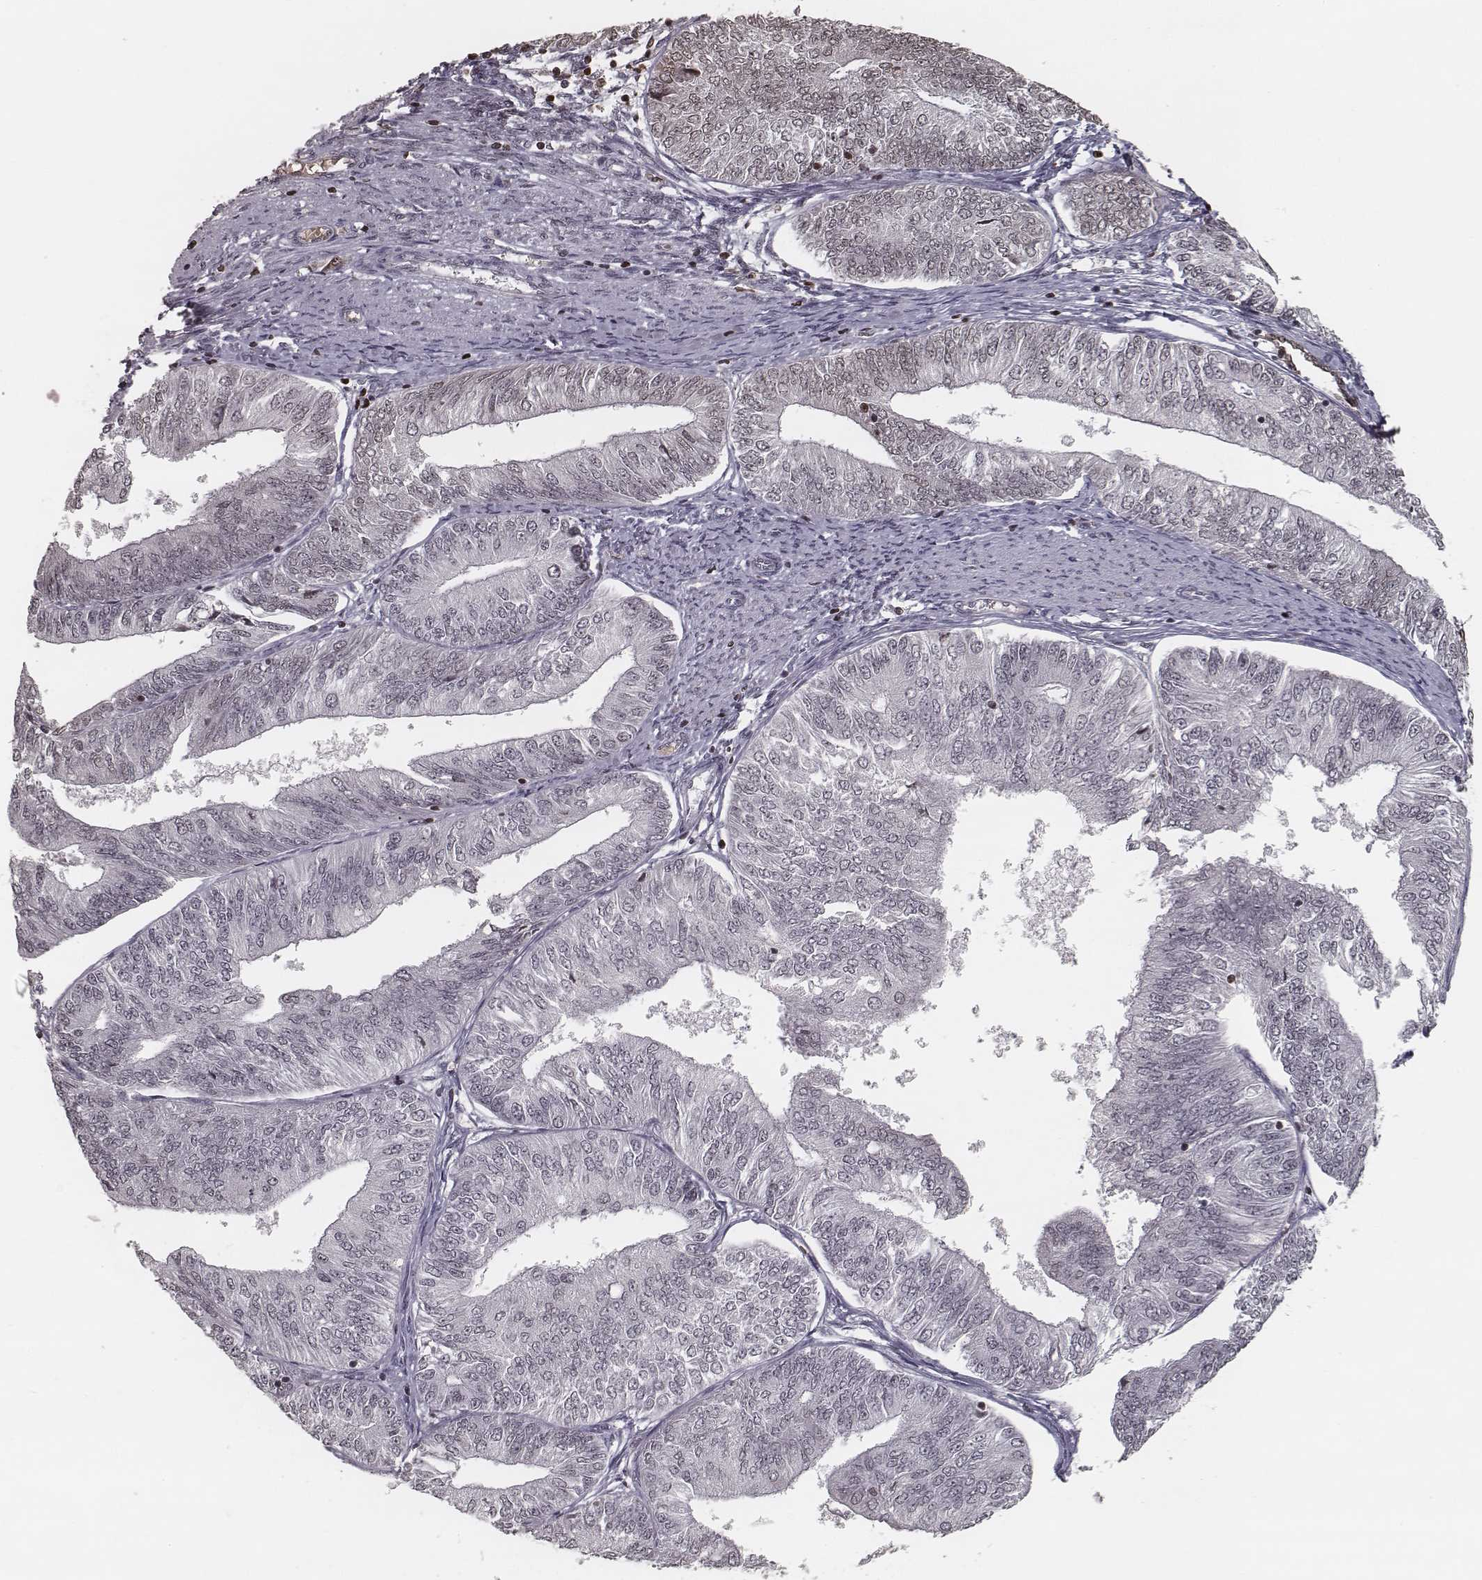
{"staining": {"intensity": "negative", "quantity": "none", "location": "none"}, "tissue": "endometrial cancer", "cell_type": "Tumor cells", "image_type": "cancer", "snomed": [{"axis": "morphology", "description": "Adenocarcinoma, NOS"}, {"axis": "topography", "description": "Endometrium"}], "caption": "Immunohistochemistry micrograph of human endometrial adenocarcinoma stained for a protein (brown), which shows no expression in tumor cells. Brightfield microscopy of immunohistochemistry (IHC) stained with DAB (3,3'-diaminobenzidine) (brown) and hematoxylin (blue), captured at high magnification.", "gene": "HMGA2", "patient": {"sex": "female", "age": 58}}